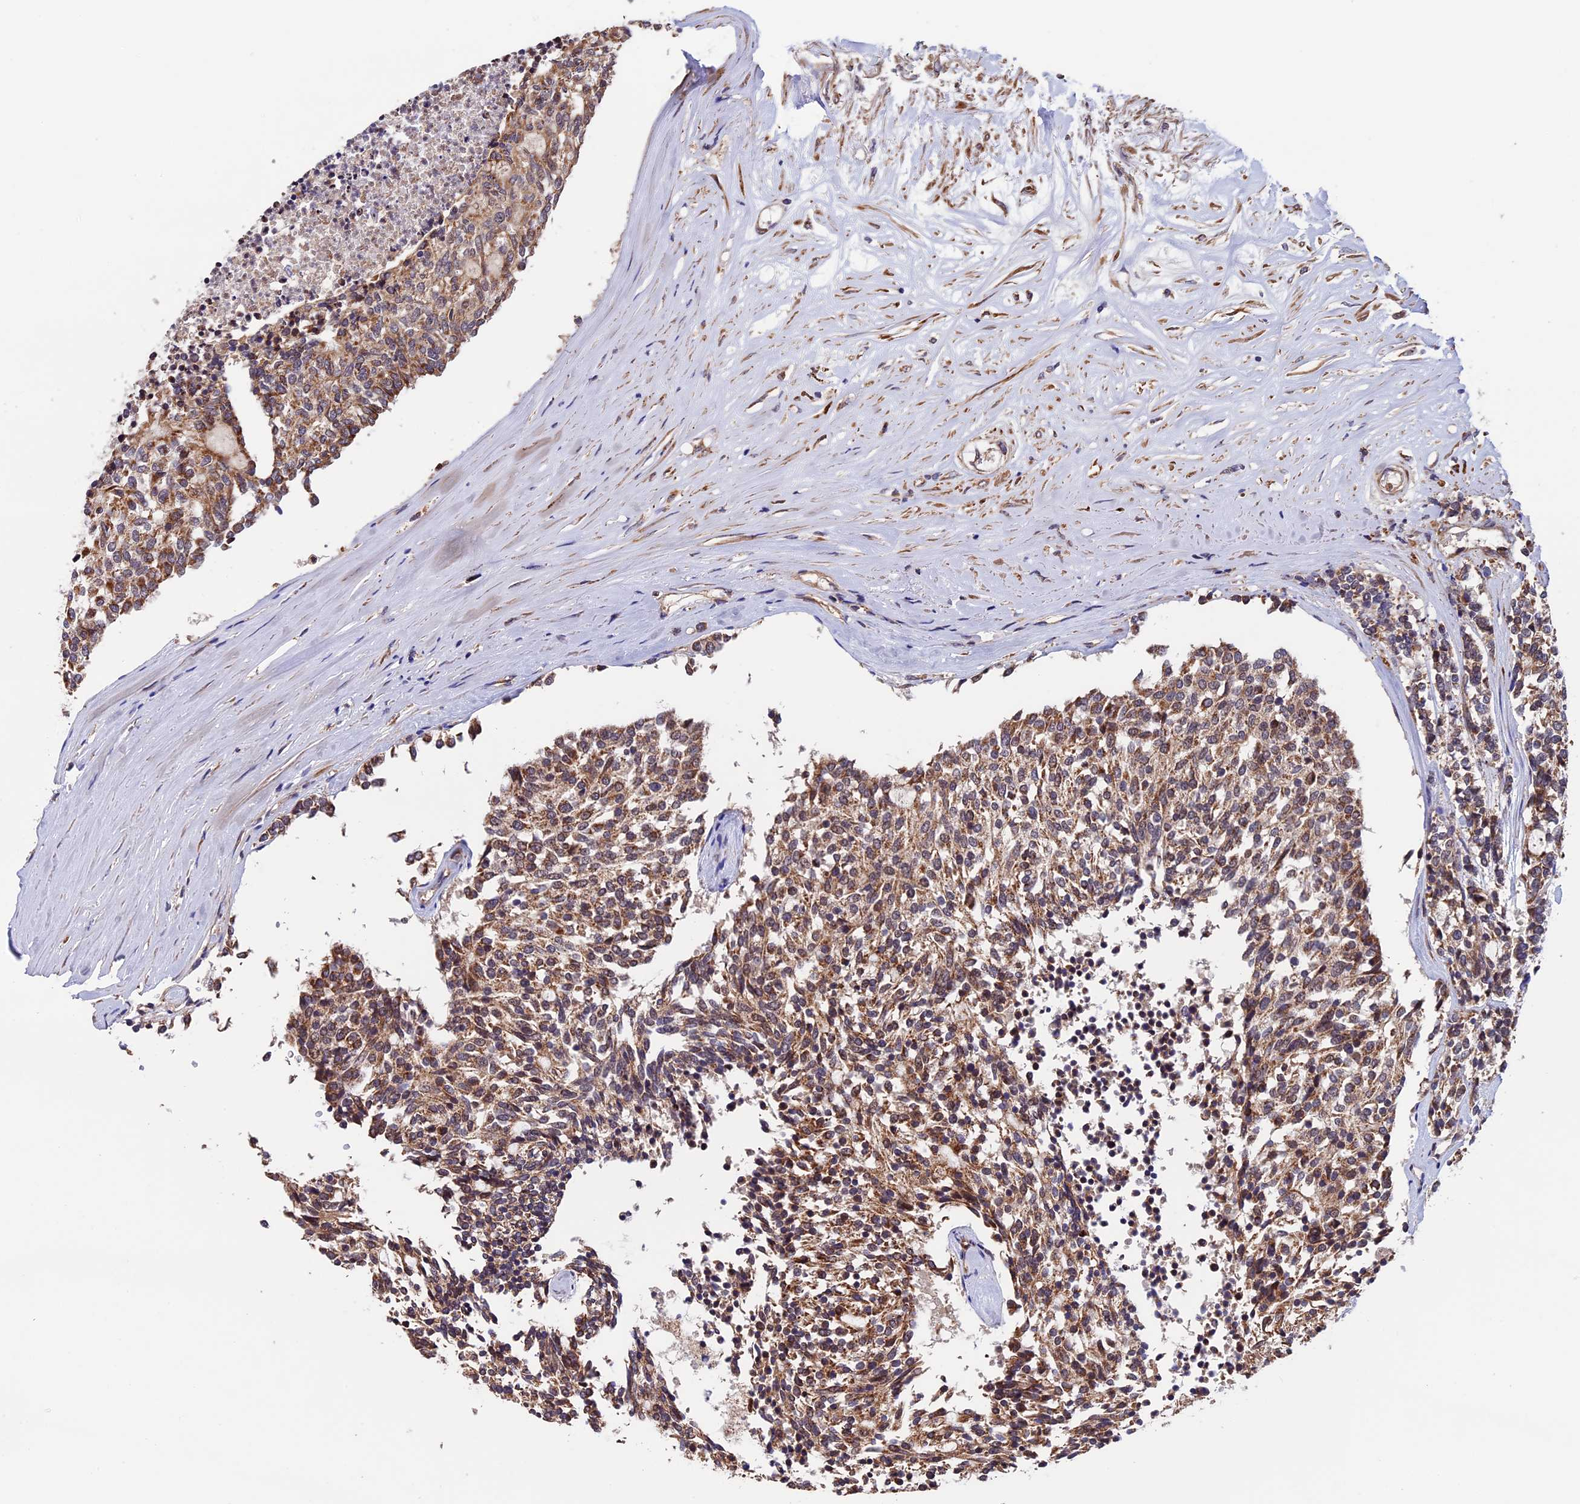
{"staining": {"intensity": "moderate", "quantity": ">75%", "location": "cytoplasmic/membranous"}, "tissue": "carcinoid", "cell_type": "Tumor cells", "image_type": "cancer", "snomed": [{"axis": "morphology", "description": "Carcinoid, malignant, NOS"}, {"axis": "topography", "description": "Pancreas"}], "caption": "Protein staining demonstrates moderate cytoplasmic/membranous staining in about >75% of tumor cells in carcinoid. The staining was performed using DAB, with brown indicating positive protein expression. Nuclei are stained blue with hematoxylin.", "gene": "RNF17", "patient": {"sex": "female", "age": 54}}